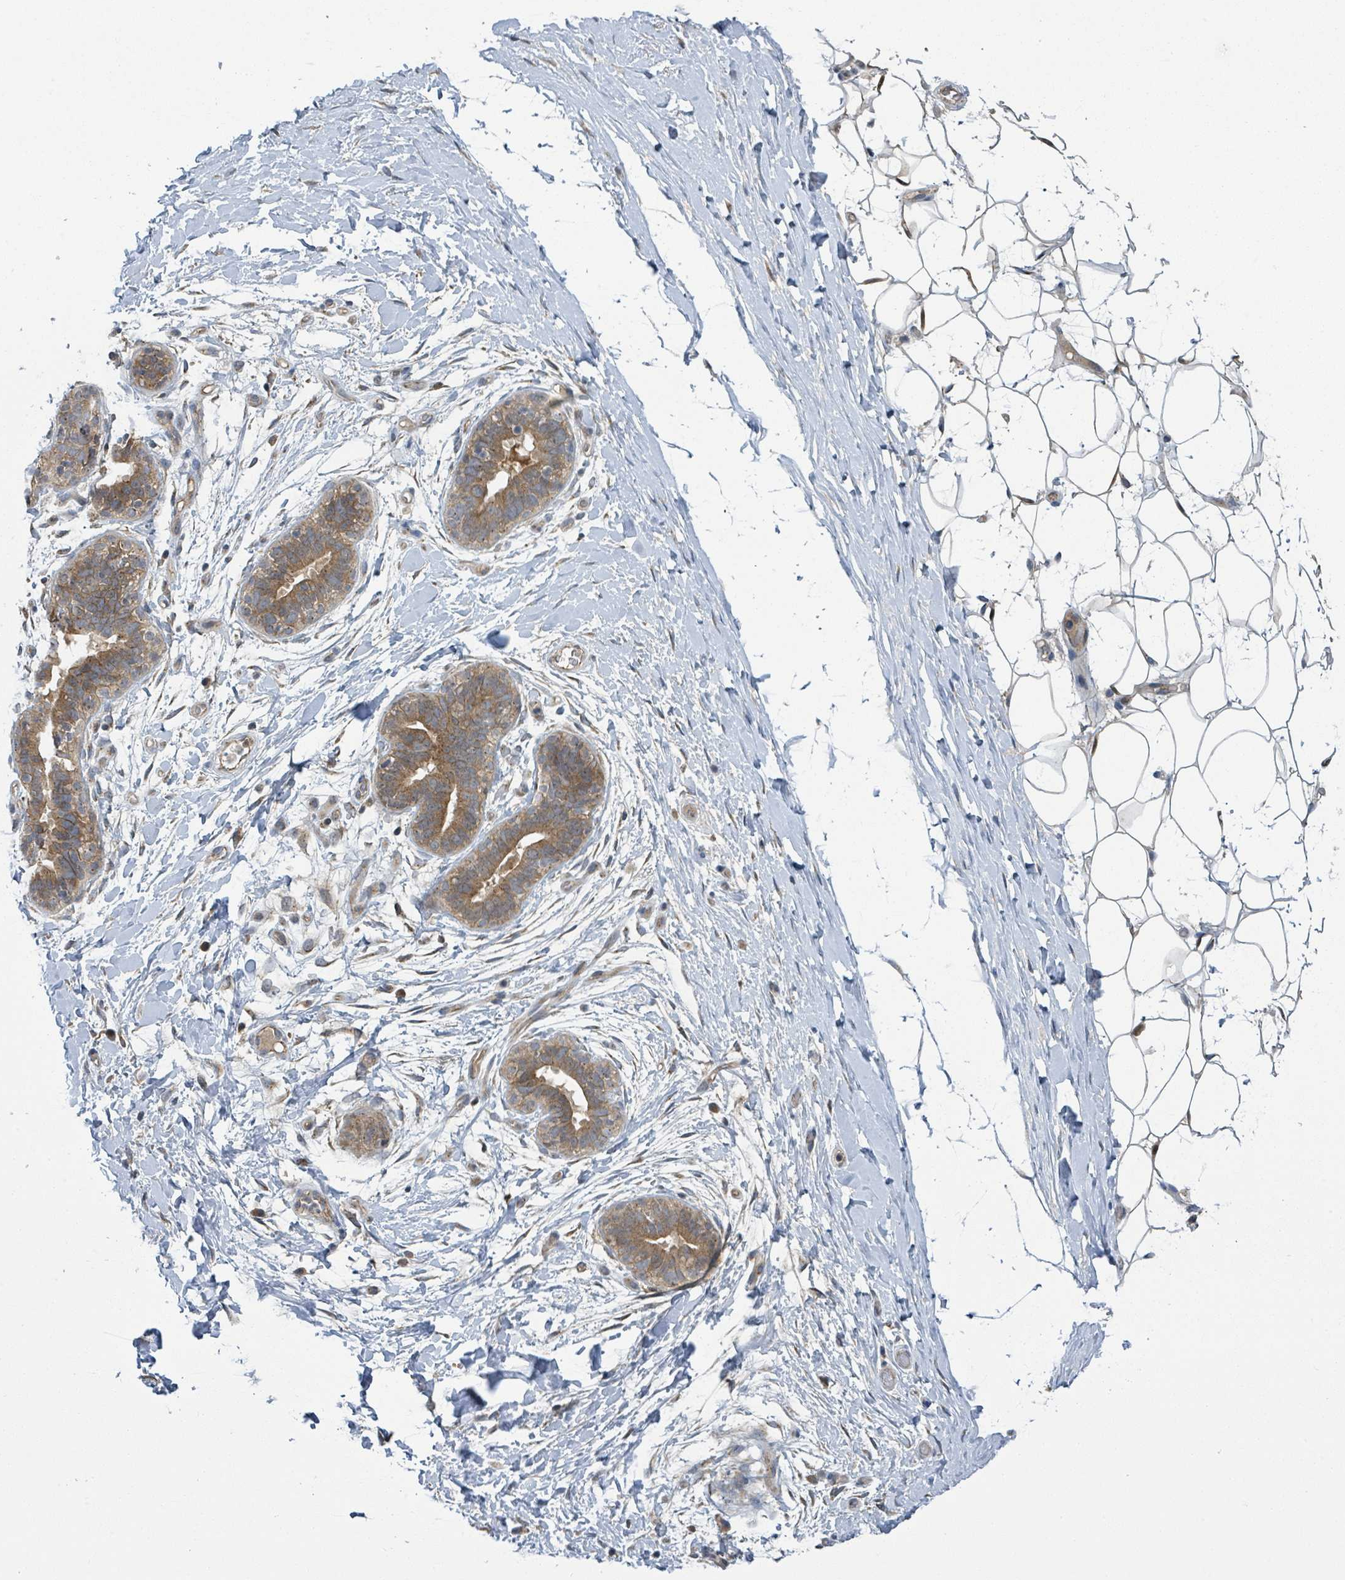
{"staining": {"intensity": "moderate", "quantity": ">75%", "location": "cytoplasmic/membranous"}, "tissue": "adipose tissue", "cell_type": "Adipocytes", "image_type": "normal", "snomed": [{"axis": "morphology", "description": "Normal tissue, NOS"}, {"axis": "topography", "description": "Breast"}], "caption": "Immunohistochemical staining of unremarkable adipose tissue reveals >75% levels of moderate cytoplasmic/membranous protein expression in approximately >75% of adipocytes.", "gene": "CCDC121", "patient": {"sex": "female", "age": 26}}